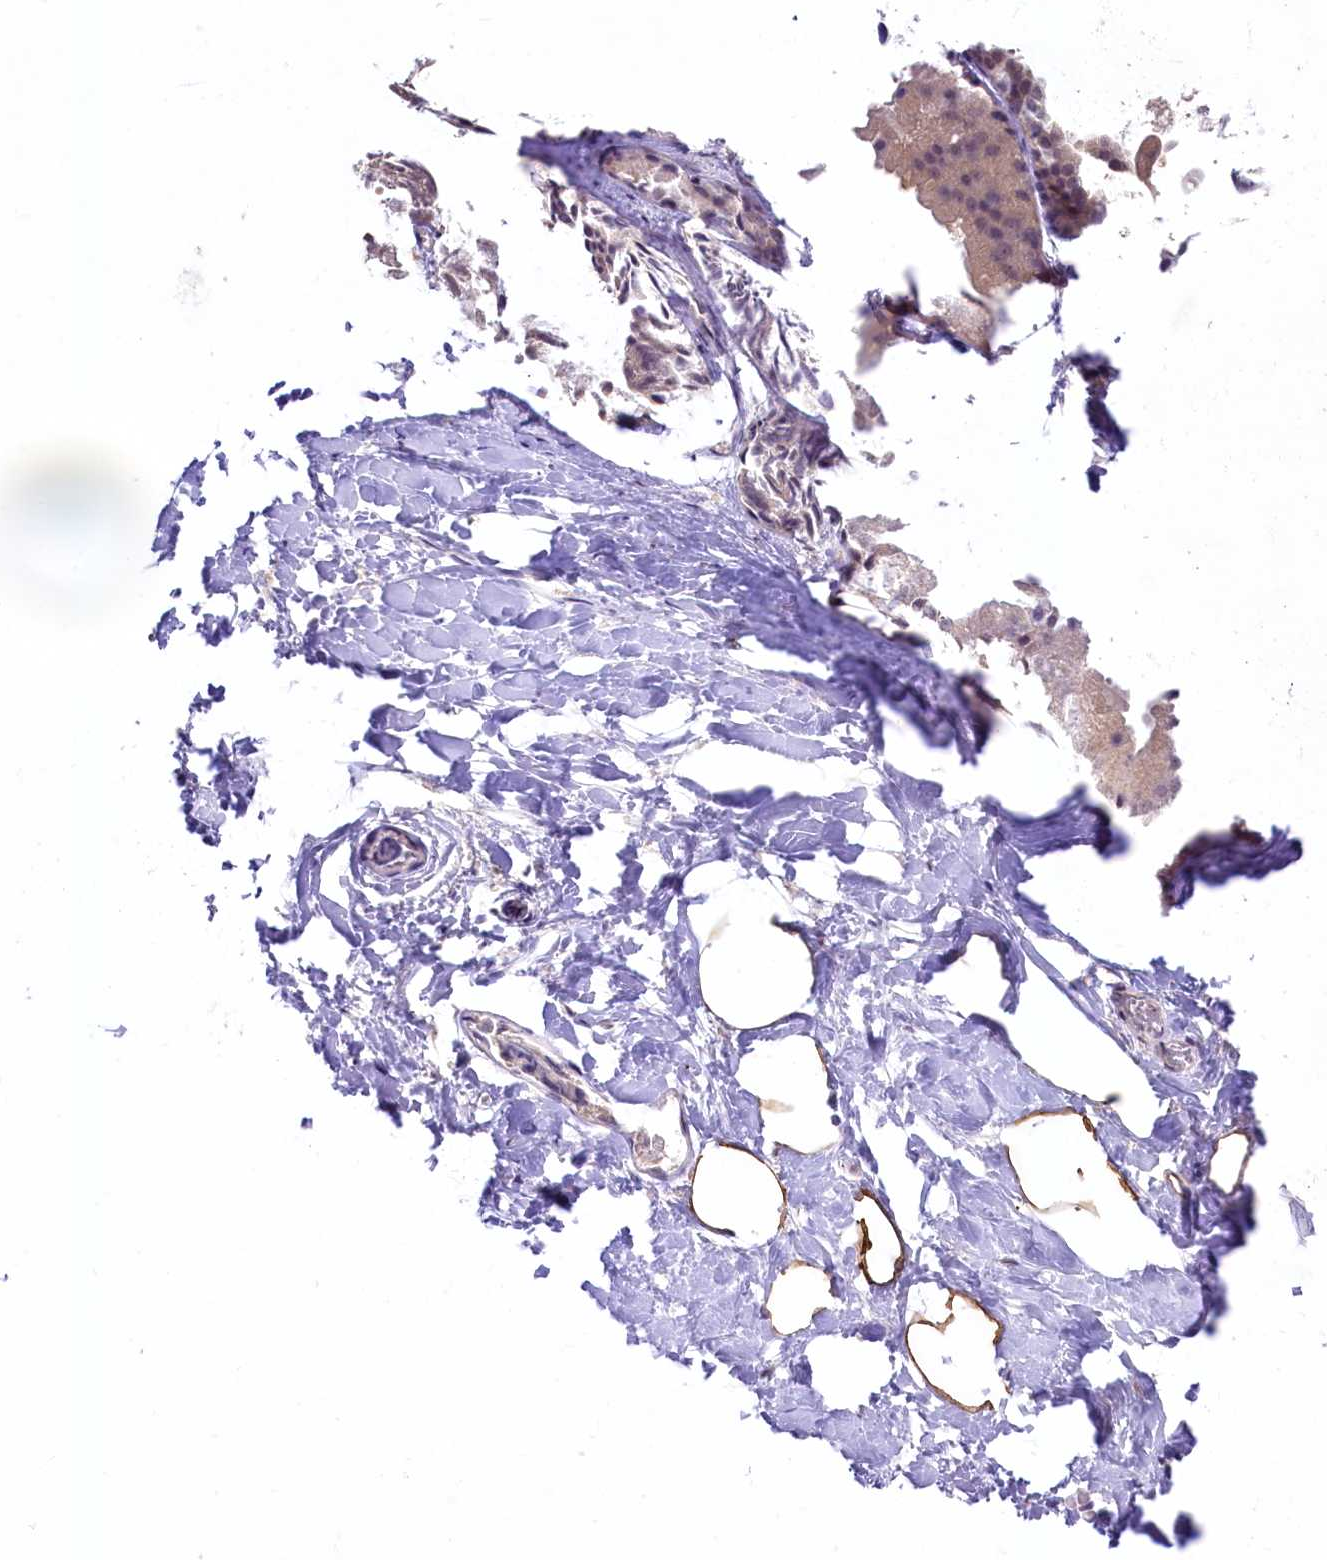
{"staining": {"intensity": "strong", "quantity": "25%-75%", "location": "cytoplasmic/membranous"}, "tissue": "adipose tissue", "cell_type": "Adipocytes", "image_type": "normal", "snomed": [{"axis": "morphology", "description": "Normal tissue, NOS"}, {"axis": "morphology", "description": "Fibrosis, NOS"}, {"axis": "topography", "description": "Breast"}, {"axis": "topography", "description": "Adipose tissue"}], "caption": "Brown immunohistochemical staining in unremarkable human adipose tissue reveals strong cytoplasmic/membranous expression in about 25%-75% of adipocytes.", "gene": "ANKS3", "patient": {"sex": "female", "age": 39}}